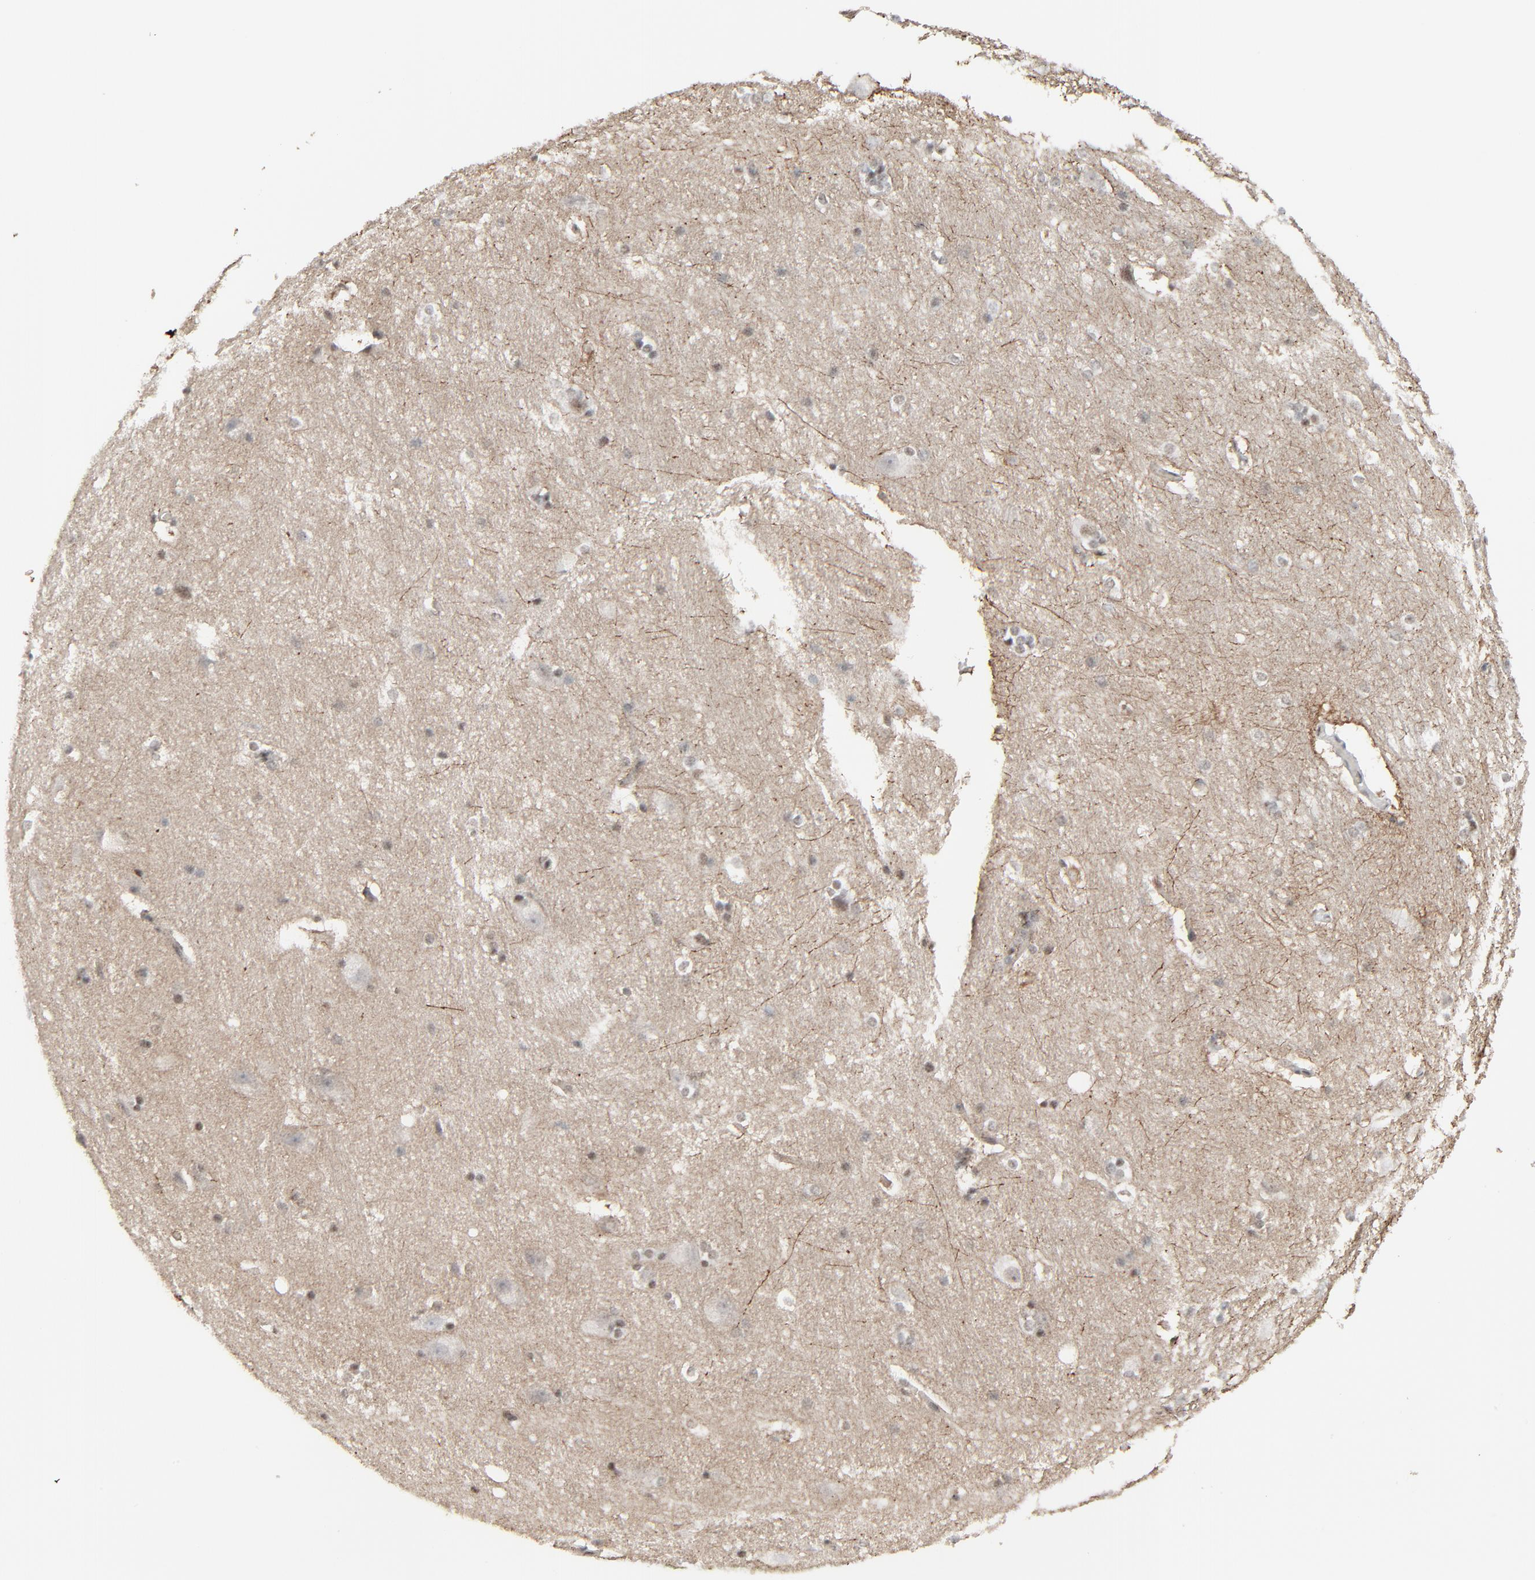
{"staining": {"intensity": "moderate", "quantity": "25%-75%", "location": "nuclear"}, "tissue": "hippocampus", "cell_type": "Glial cells", "image_type": "normal", "snomed": [{"axis": "morphology", "description": "Normal tissue, NOS"}, {"axis": "topography", "description": "Hippocampus"}], "caption": "Hippocampus stained with immunohistochemistry displays moderate nuclear positivity in about 25%-75% of glial cells. Using DAB (brown) and hematoxylin (blue) stains, captured at high magnification using brightfield microscopy.", "gene": "FBXO28", "patient": {"sex": "female", "age": 19}}